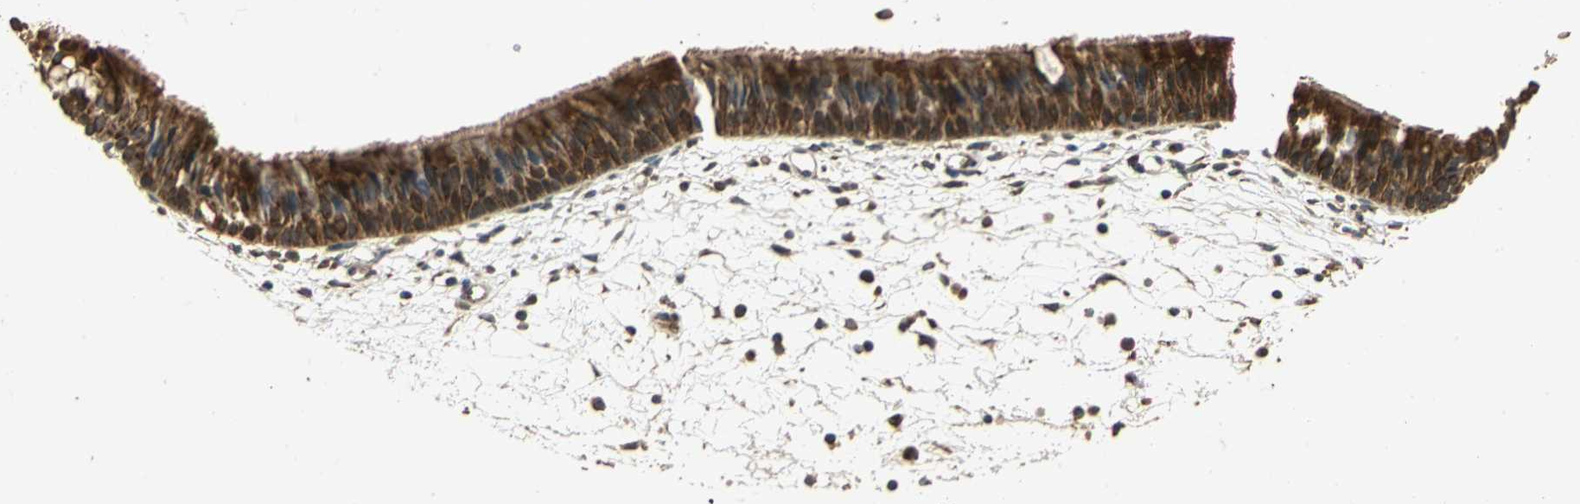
{"staining": {"intensity": "strong", "quantity": ">75%", "location": "cytoplasmic/membranous"}, "tissue": "nasopharynx", "cell_type": "Respiratory epithelial cells", "image_type": "normal", "snomed": [{"axis": "morphology", "description": "Normal tissue, NOS"}, {"axis": "topography", "description": "Nasopharynx"}], "caption": "A histopathology image of nasopharynx stained for a protein demonstrates strong cytoplasmic/membranous brown staining in respiratory epithelial cells.", "gene": "KANK1", "patient": {"sex": "female", "age": 54}}